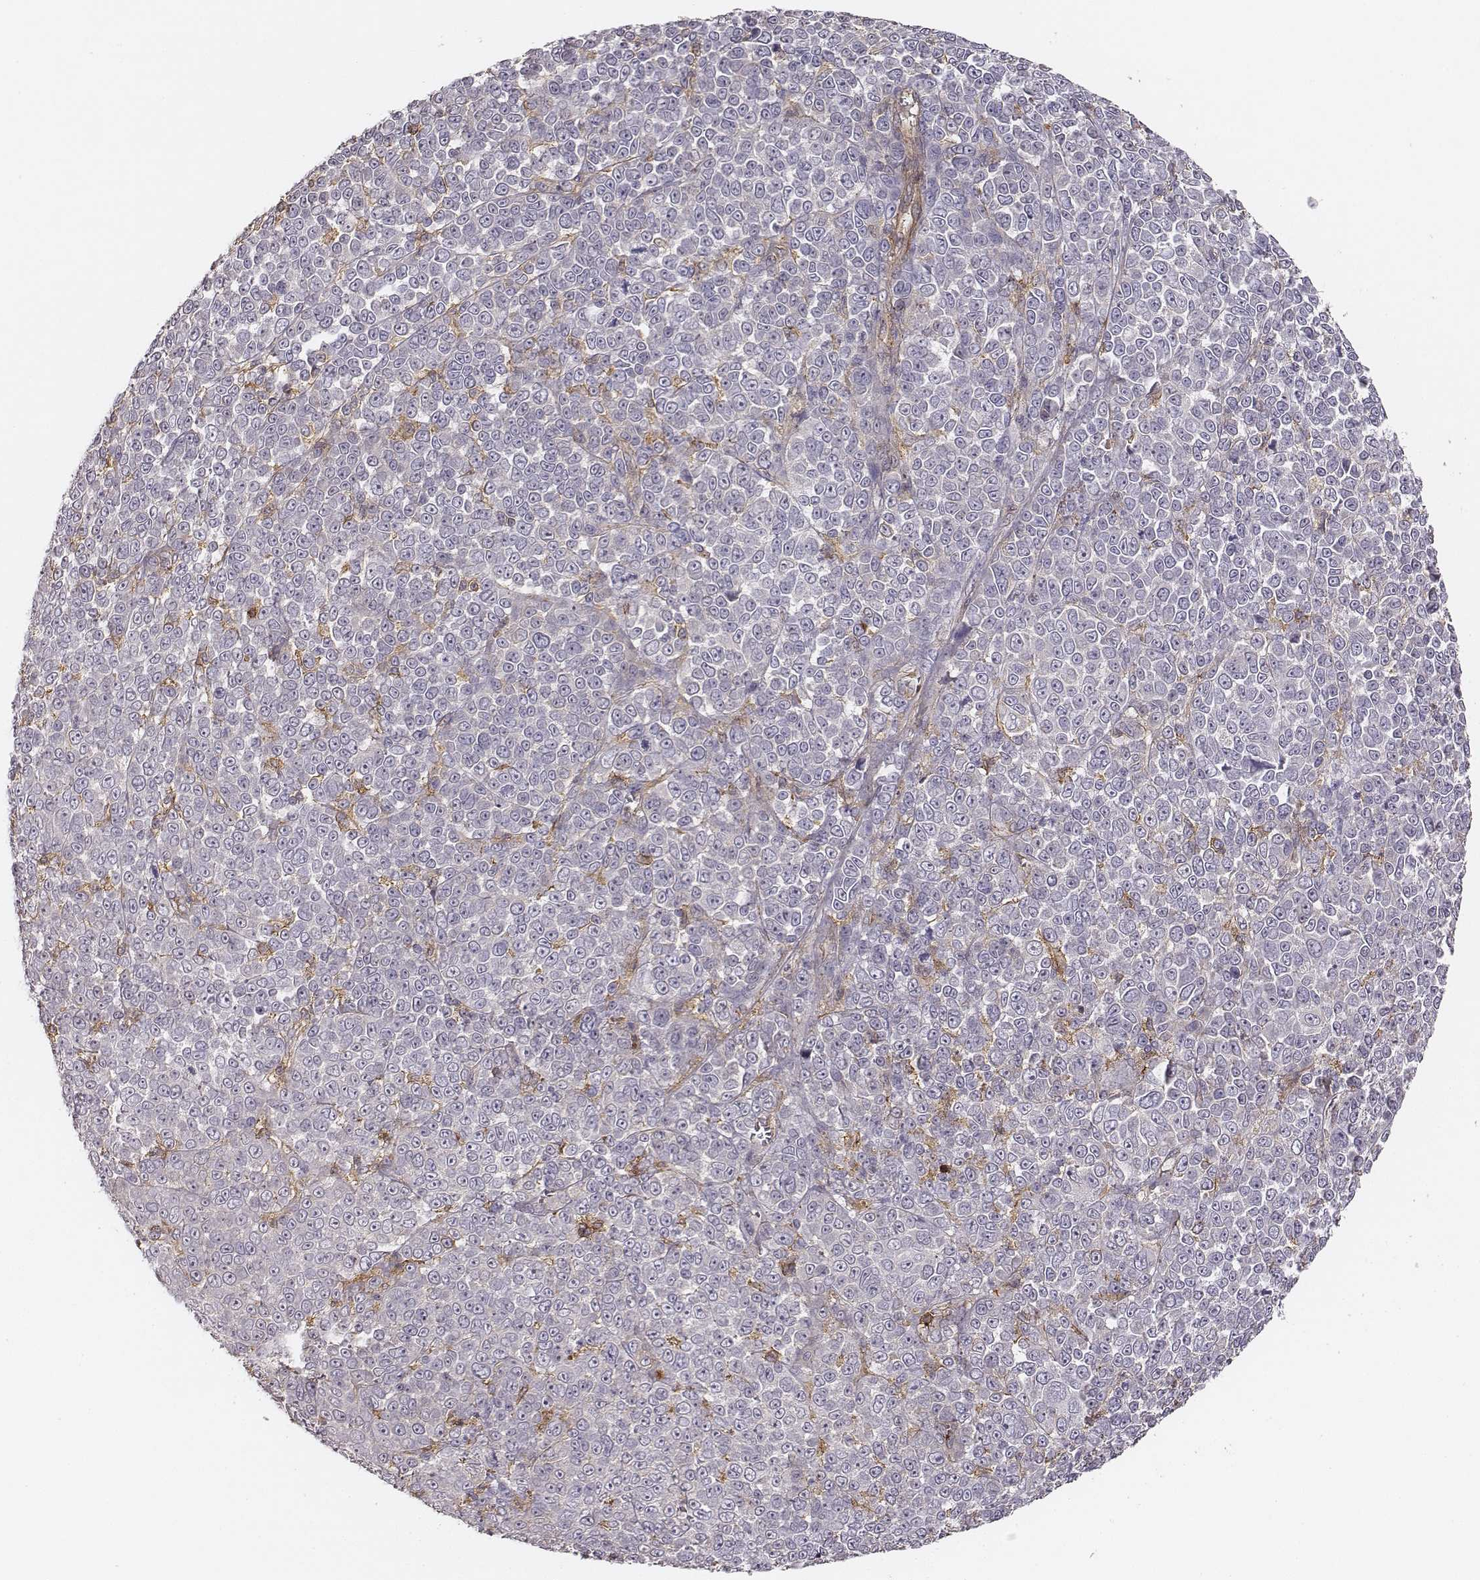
{"staining": {"intensity": "negative", "quantity": "none", "location": "none"}, "tissue": "melanoma", "cell_type": "Tumor cells", "image_type": "cancer", "snomed": [{"axis": "morphology", "description": "Malignant melanoma, NOS"}, {"axis": "topography", "description": "Skin"}], "caption": "Melanoma stained for a protein using IHC displays no positivity tumor cells.", "gene": "ZYX", "patient": {"sex": "female", "age": 95}}